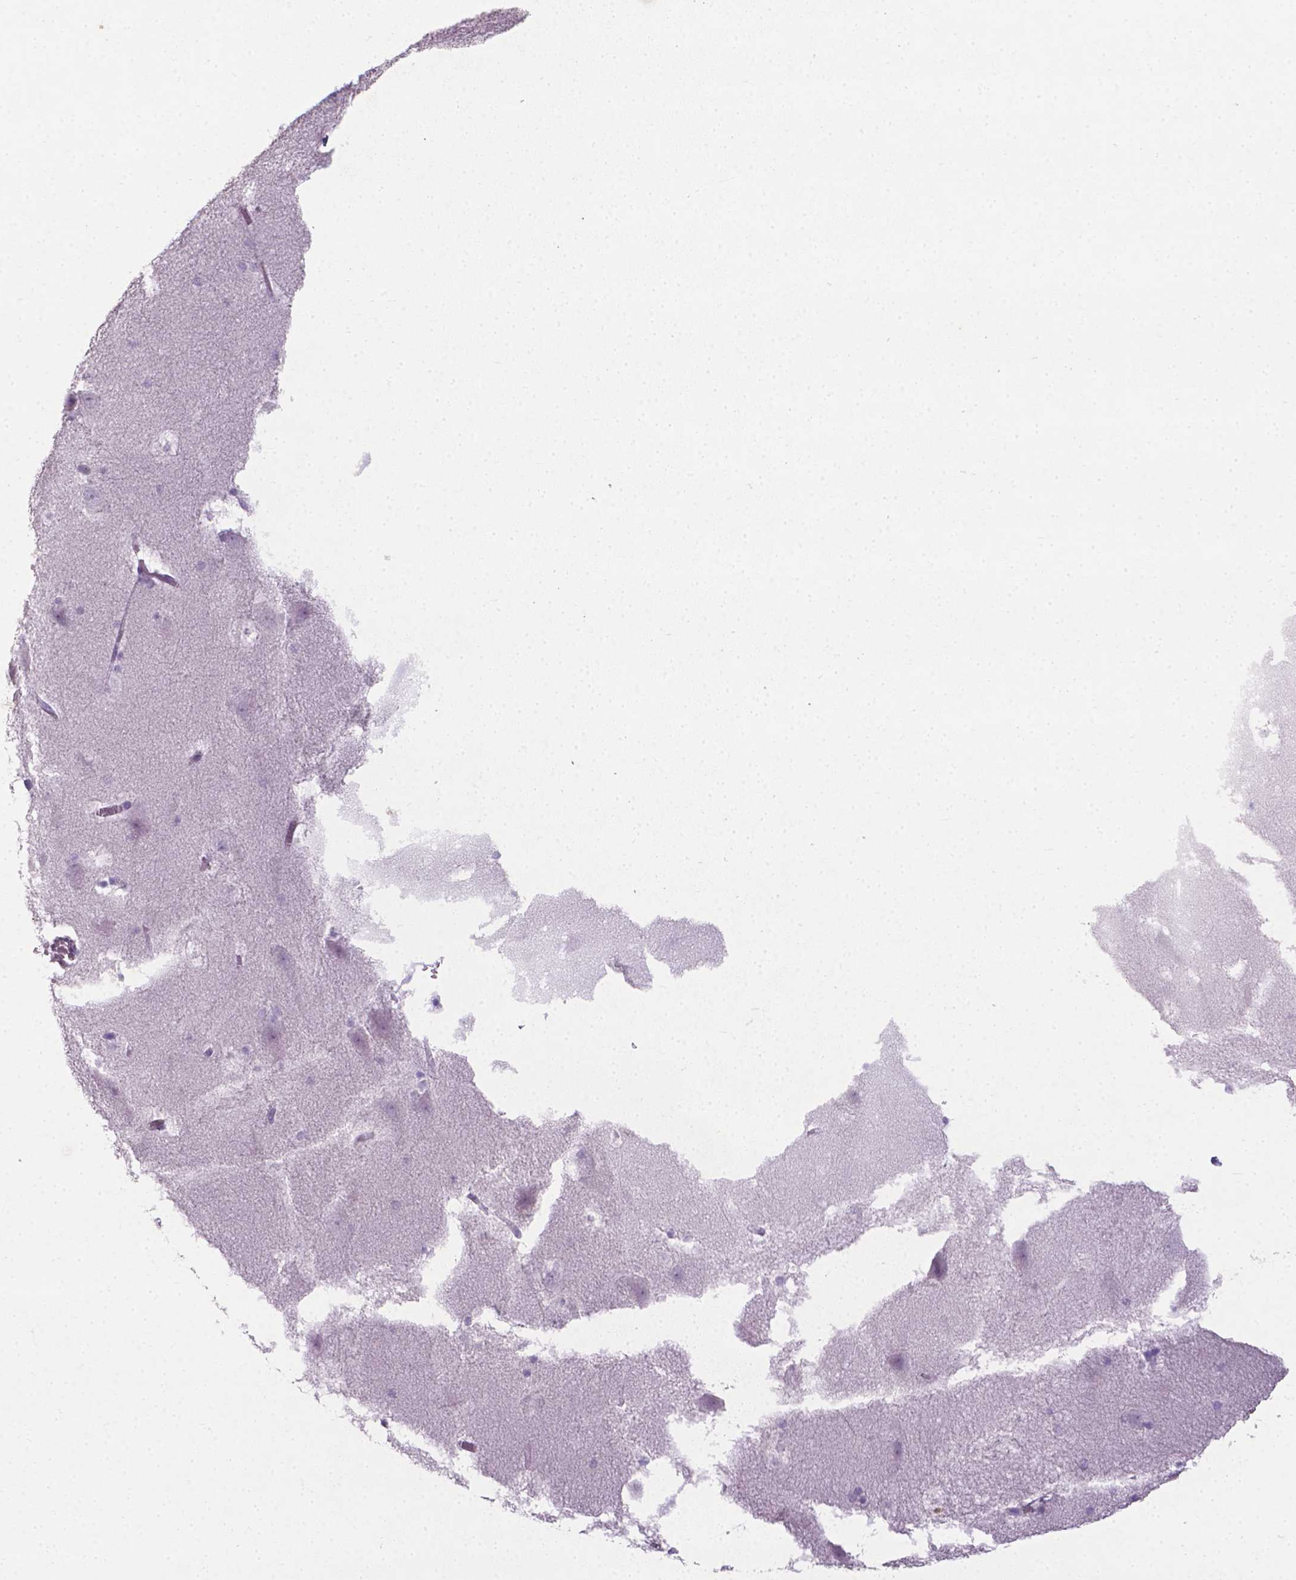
{"staining": {"intensity": "negative", "quantity": "none", "location": "none"}, "tissue": "hippocampus", "cell_type": "Glial cells", "image_type": "normal", "snomed": [{"axis": "morphology", "description": "Normal tissue, NOS"}, {"axis": "topography", "description": "Hippocampus"}], "caption": "Human hippocampus stained for a protein using IHC displays no staining in glial cells.", "gene": "XPNPEP2", "patient": {"sex": "male", "age": 45}}